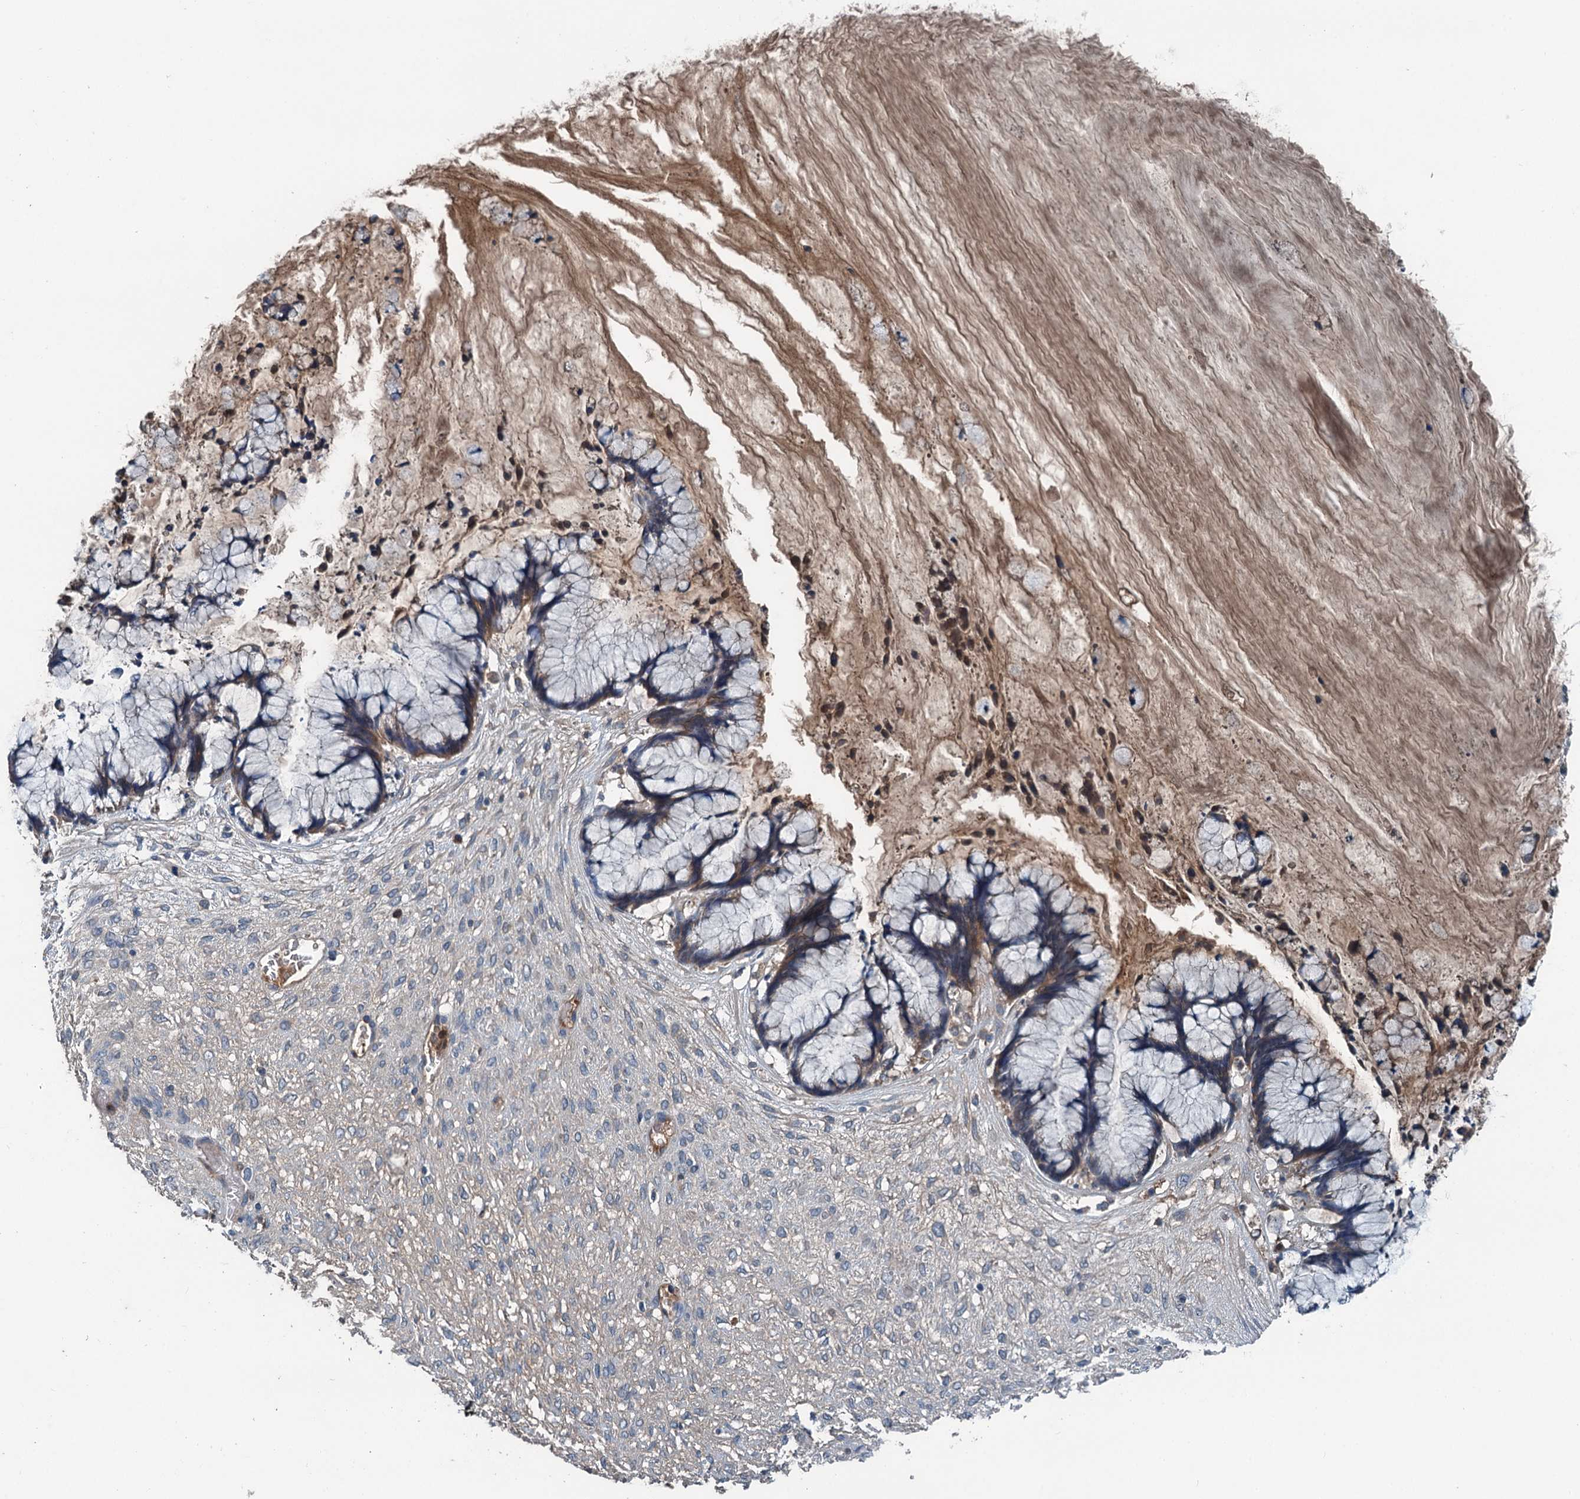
{"staining": {"intensity": "weak", "quantity": "25%-75%", "location": "cytoplasmic/membranous"}, "tissue": "ovarian cancer", "cell_type": "Tumor cells", "image_type": "cancer", "snomed": [{"axis": "morphology", "description": "Cystadenocarcinoma, mucinous, NOS"}, {"axis": "topography", "description": "Ovary"}], "caption": "Weak cytoplasmic/membranous protein staining is appreciated in approximately 25%-75% of tumor cells in mucinous cystadenocarcinoma (ovarian).", "gene": "PDSS1", "patient": {"sex": "female", "age": 42}}